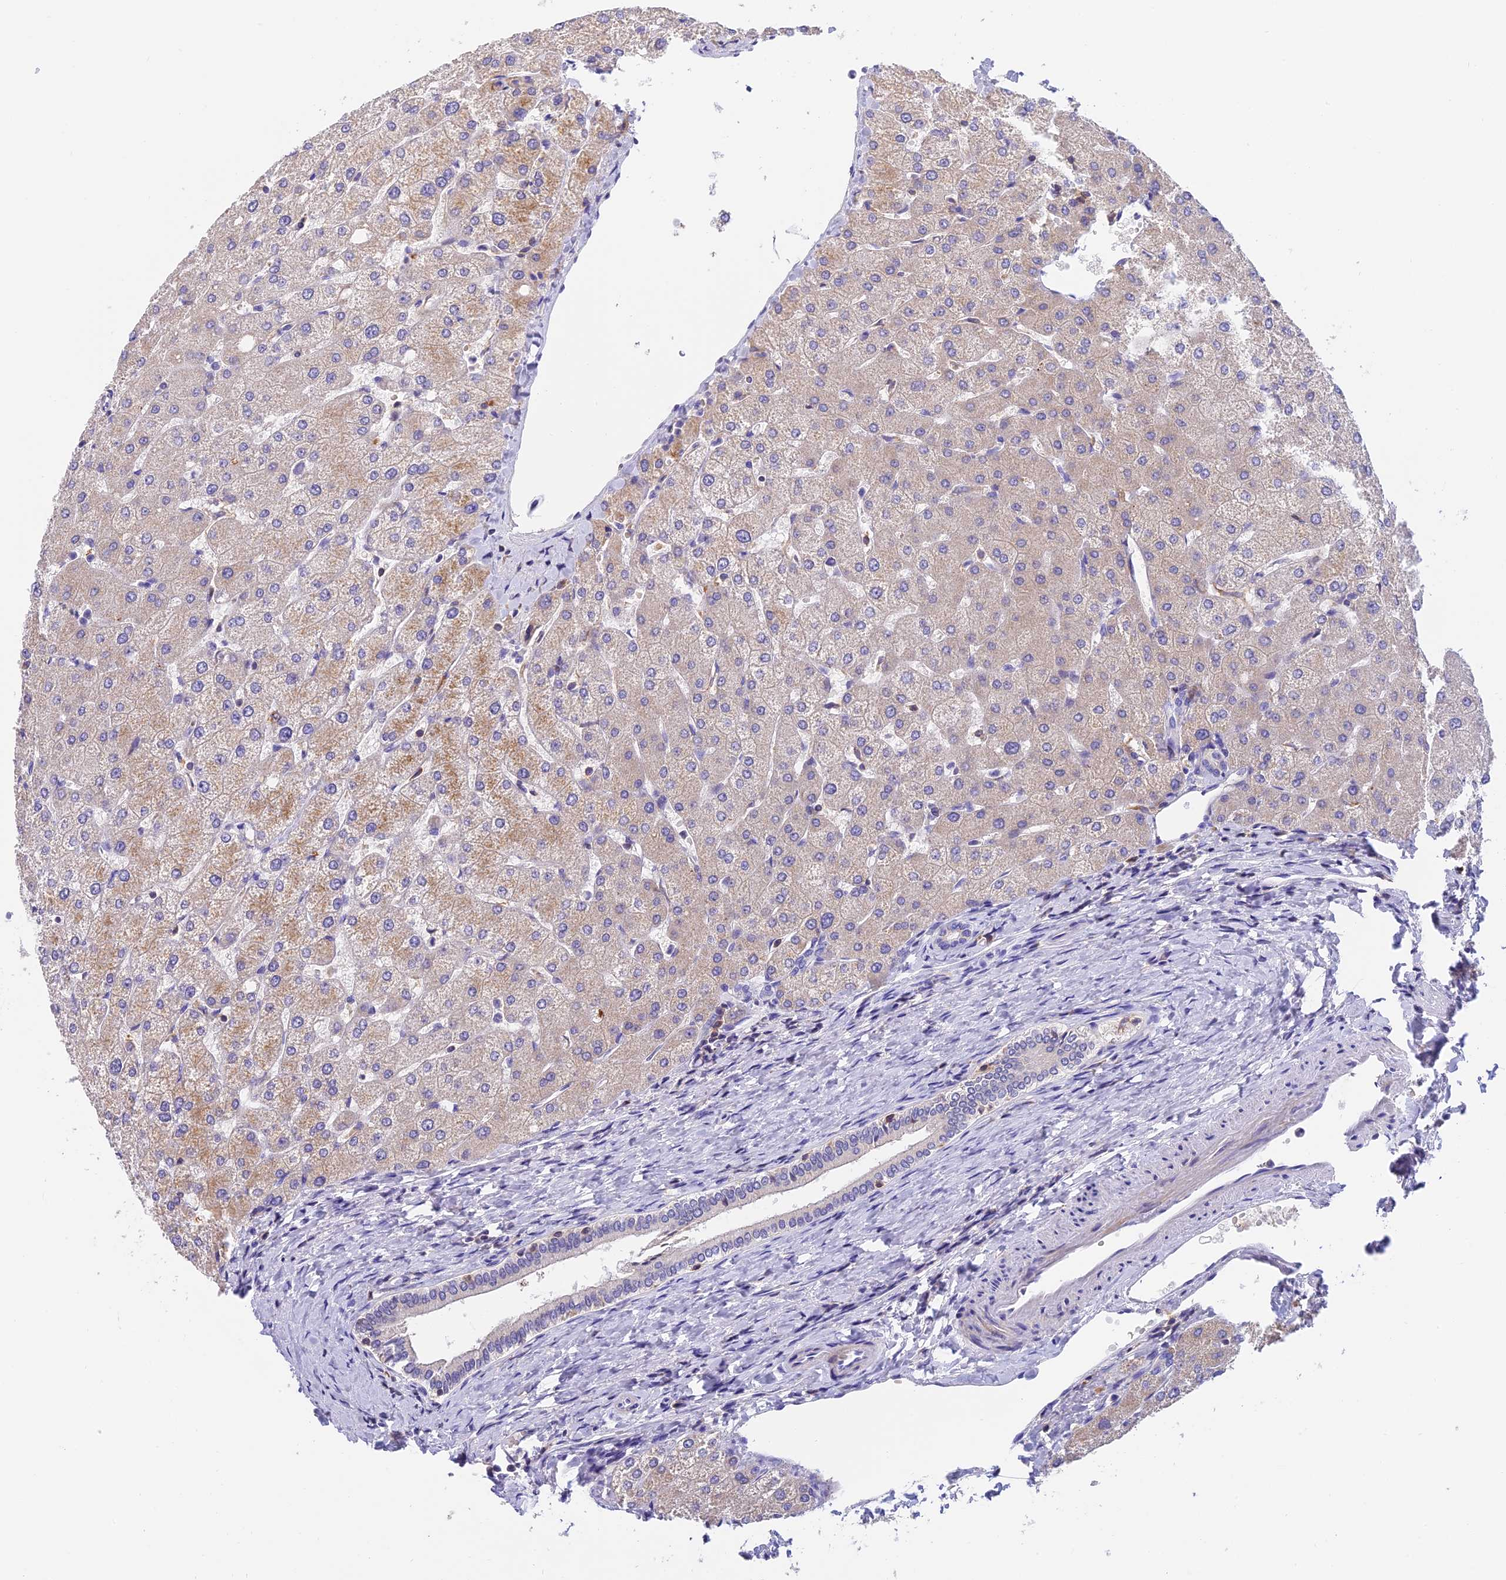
{"staining": {"intensity": "negative", "quantity": "none", "location": "none"}, "tissue": "liver", "cell_type": "Cholangiocytes", "image_type": "normal", "snomed": [{"axis": "morphology", "description": "Normal tissue, NOS"}, {"axis": "topography", "description": "Liver"}], "caption": "This is an immunohistochemistry (IHC) photomicrograph of unremarkable human liver. There is no positivity in cholangiocytes.", "gene": "LPXN", "patient": {"sex": "female", "age": 54}}